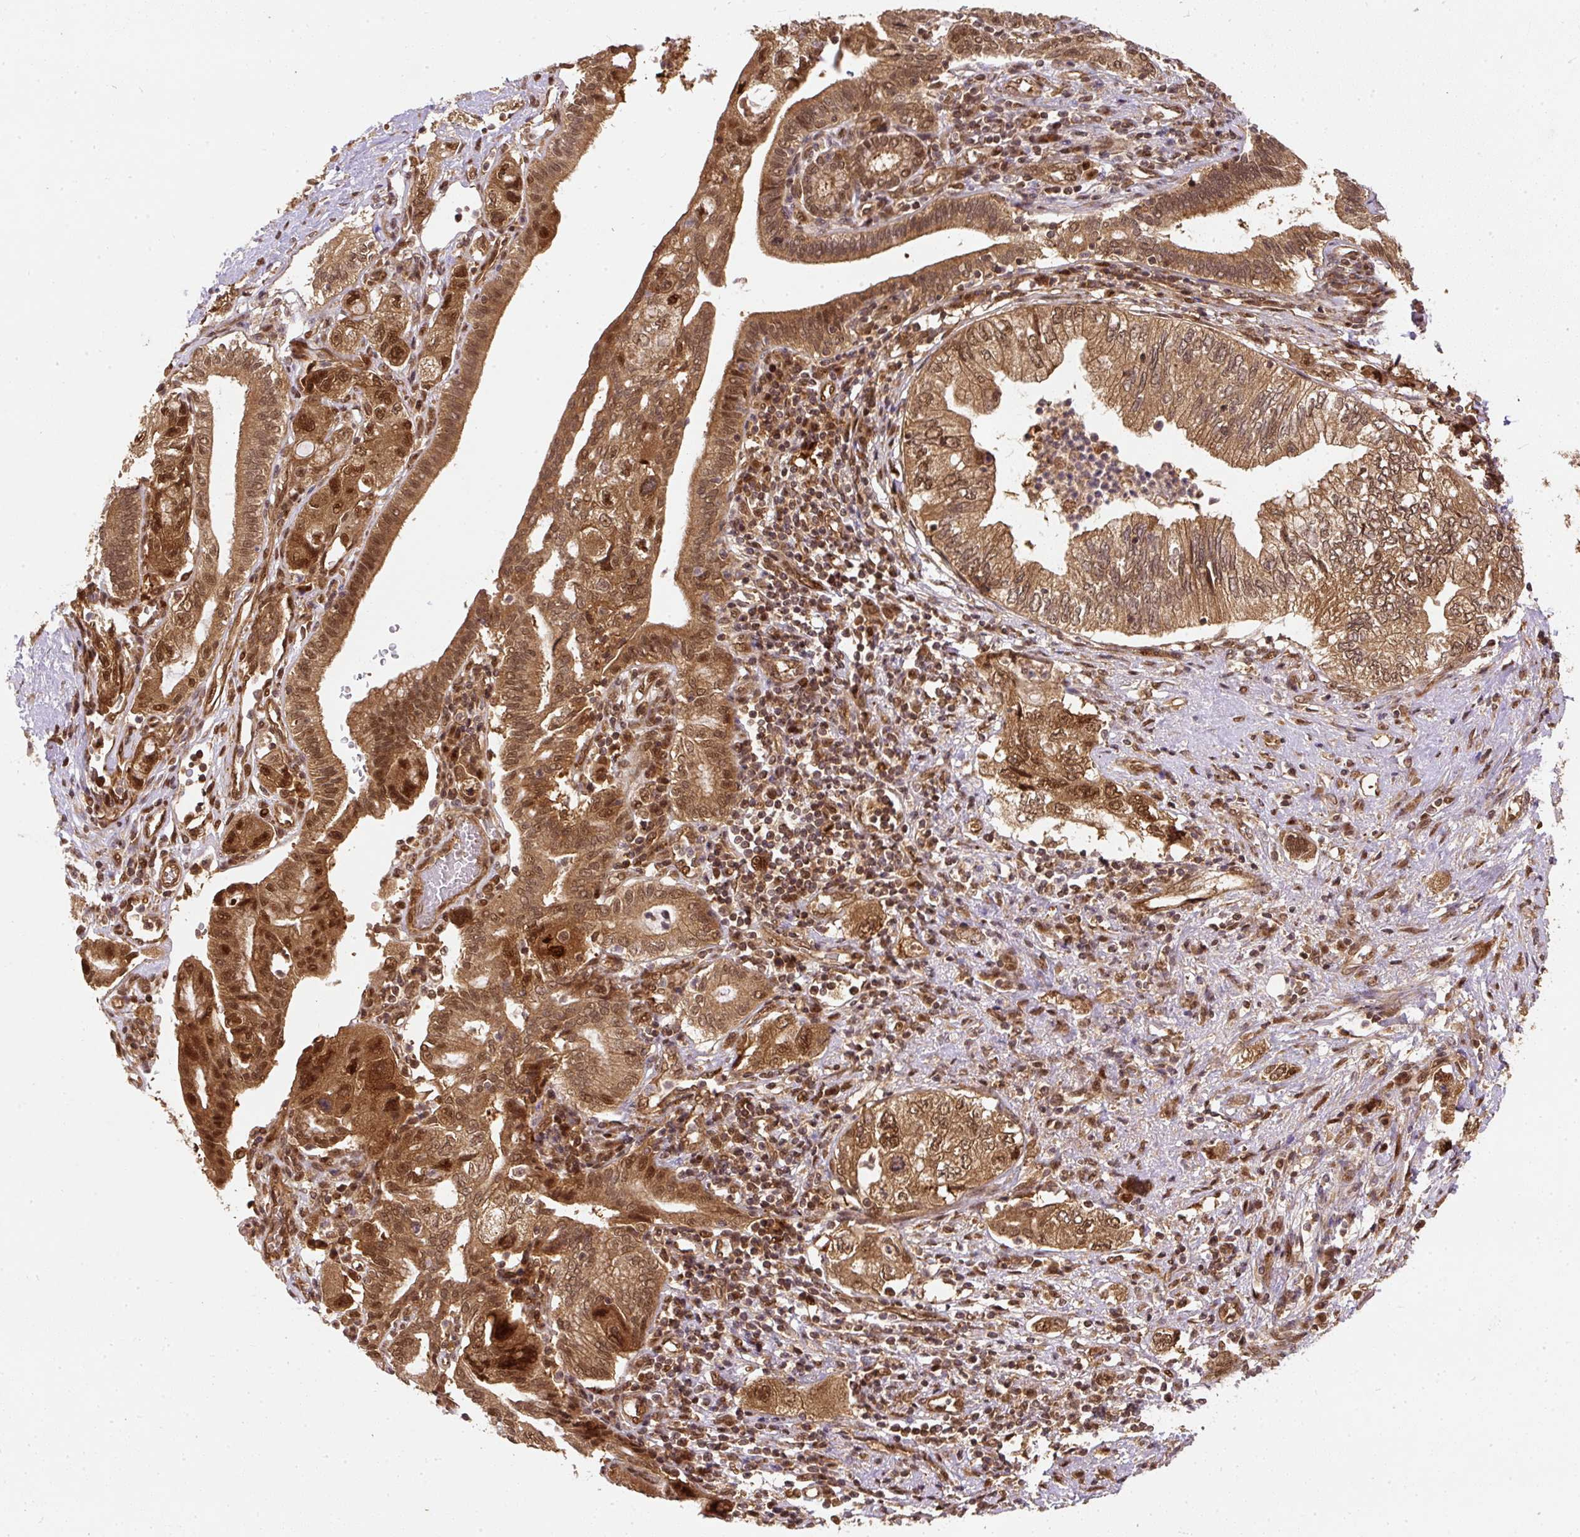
{"staining": {"intensity": "strong", "quantity": ">75%", "location": "cytoplasmic/membranous,nuclear"}, "tissue": "pancreatic cancer", "cell_type": "Tumor cells", "image_type": "cancer", "snomed": [{"axis": "morphology", "description": "Adenocarcinoma, NOS"}, {"axis": "topography", "description": "Pancreas"}], "caption": "Immunohistochemical staining of pancreatic adenocarcinoma exhibits strong cytoplasmic/membranous and nuclear protein positivity in approximately >75% of tumor cells. Immunohistochemistry (ihc) stains the protein of interest in brown and the nuclei are stained blue.", "gene": "PSMD1", "patient": {"sex": "female", "age": 73}}